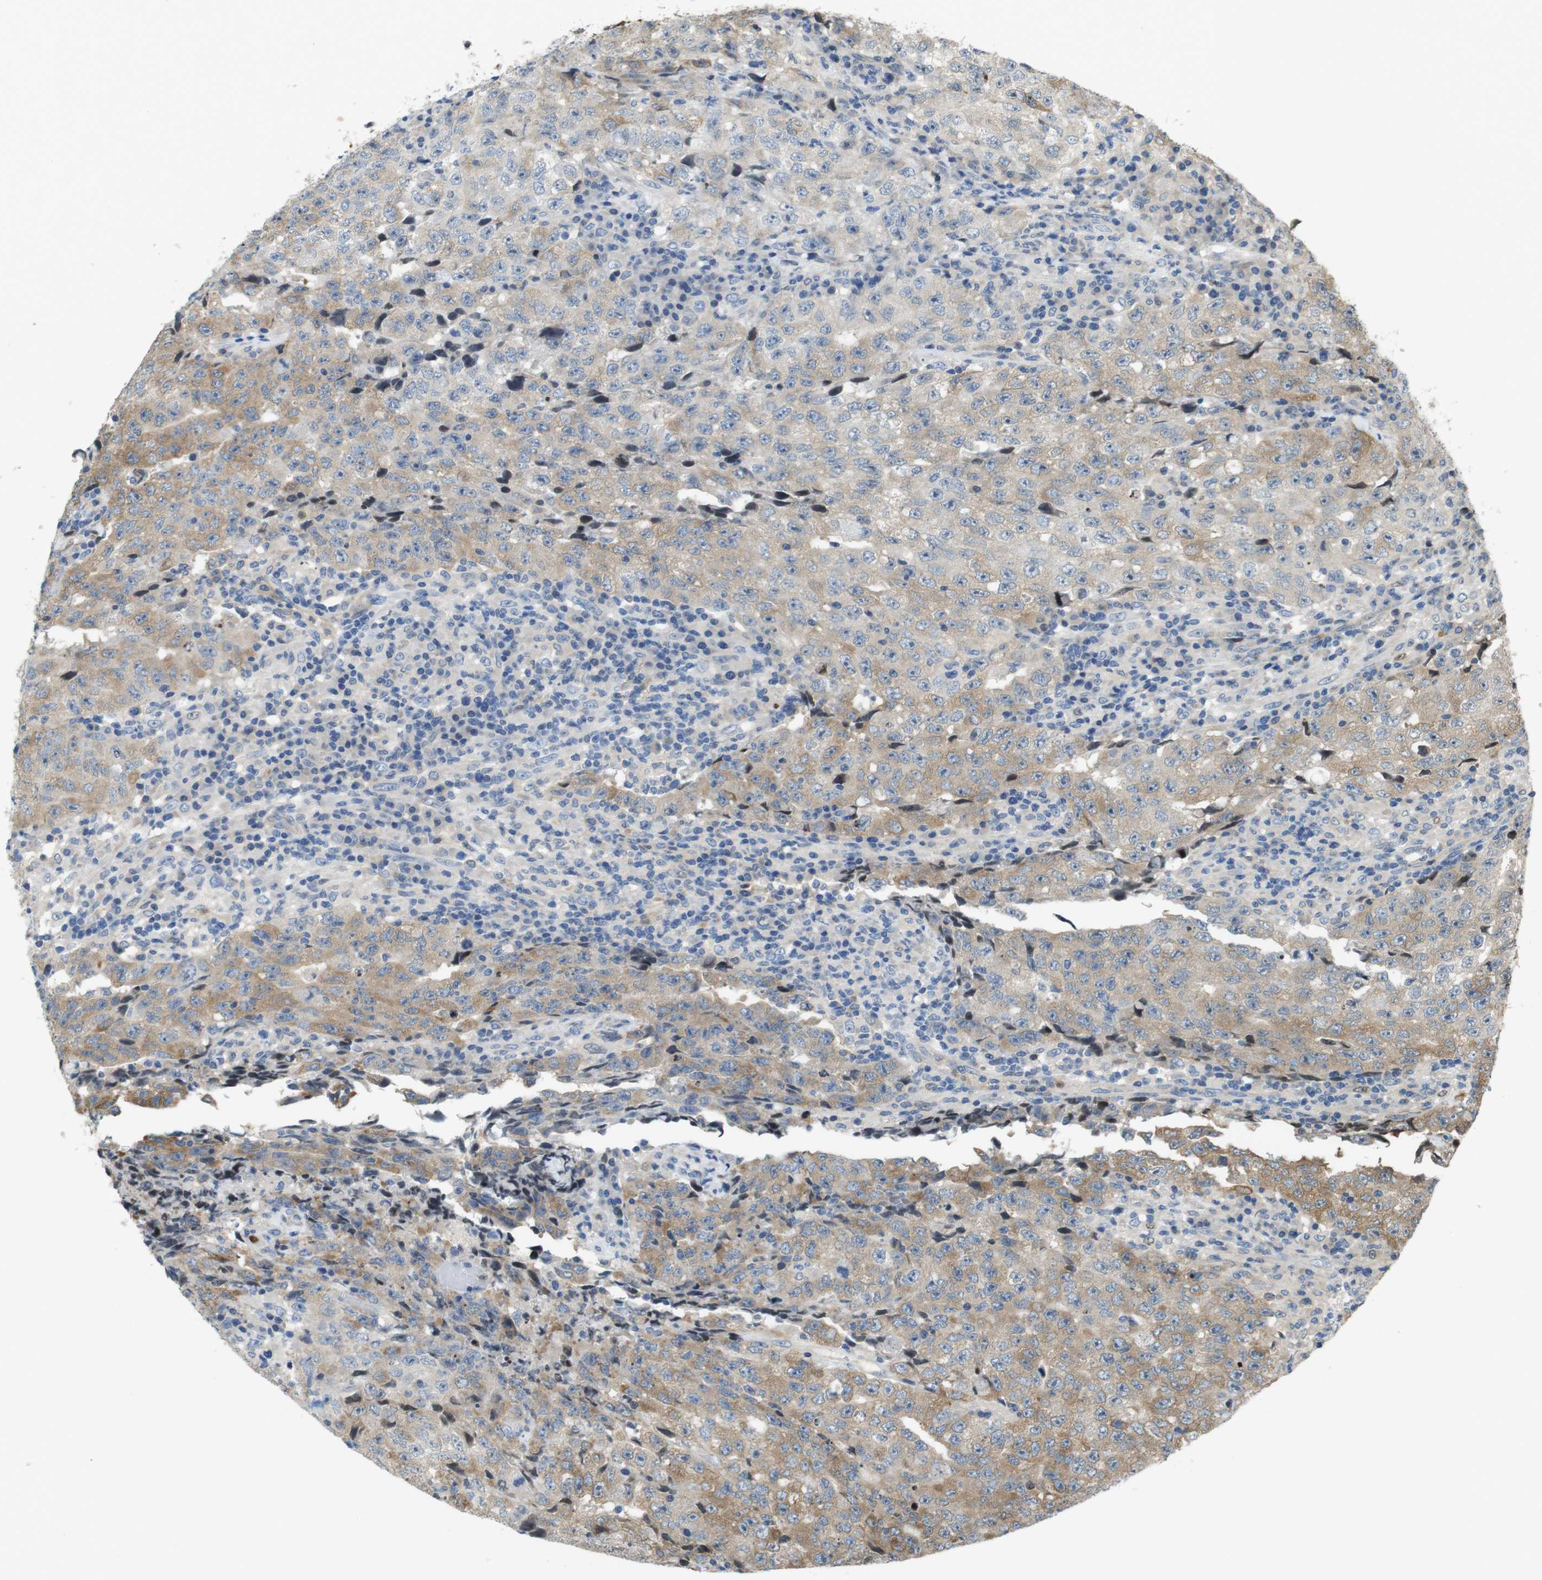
{"staining": {"intensity": "moderate", "quantity": "25%-75%", "location": "cytoplasmic/membranous"}, "tissue": "testis cancer", "cell_type": "Tumor cells", "image_type": "cancer", "snomed": [{"axis": "morphology", "description": "Necrosis, NOS"}, {"axis": "morphology", "description": "Carcinoma, Embryonal, NOS"}, {"axis": "topography", "description": "Testis"}], "caption": "Human testis cancer (embryonal carcinoma) stained with a brown dye displays moderate cytoplasmic/membranous positive positivity in approximately 25%-75% of tumor cells.", "gene": "PCDH10", "patient": {"sex": "male", "age": 19}}